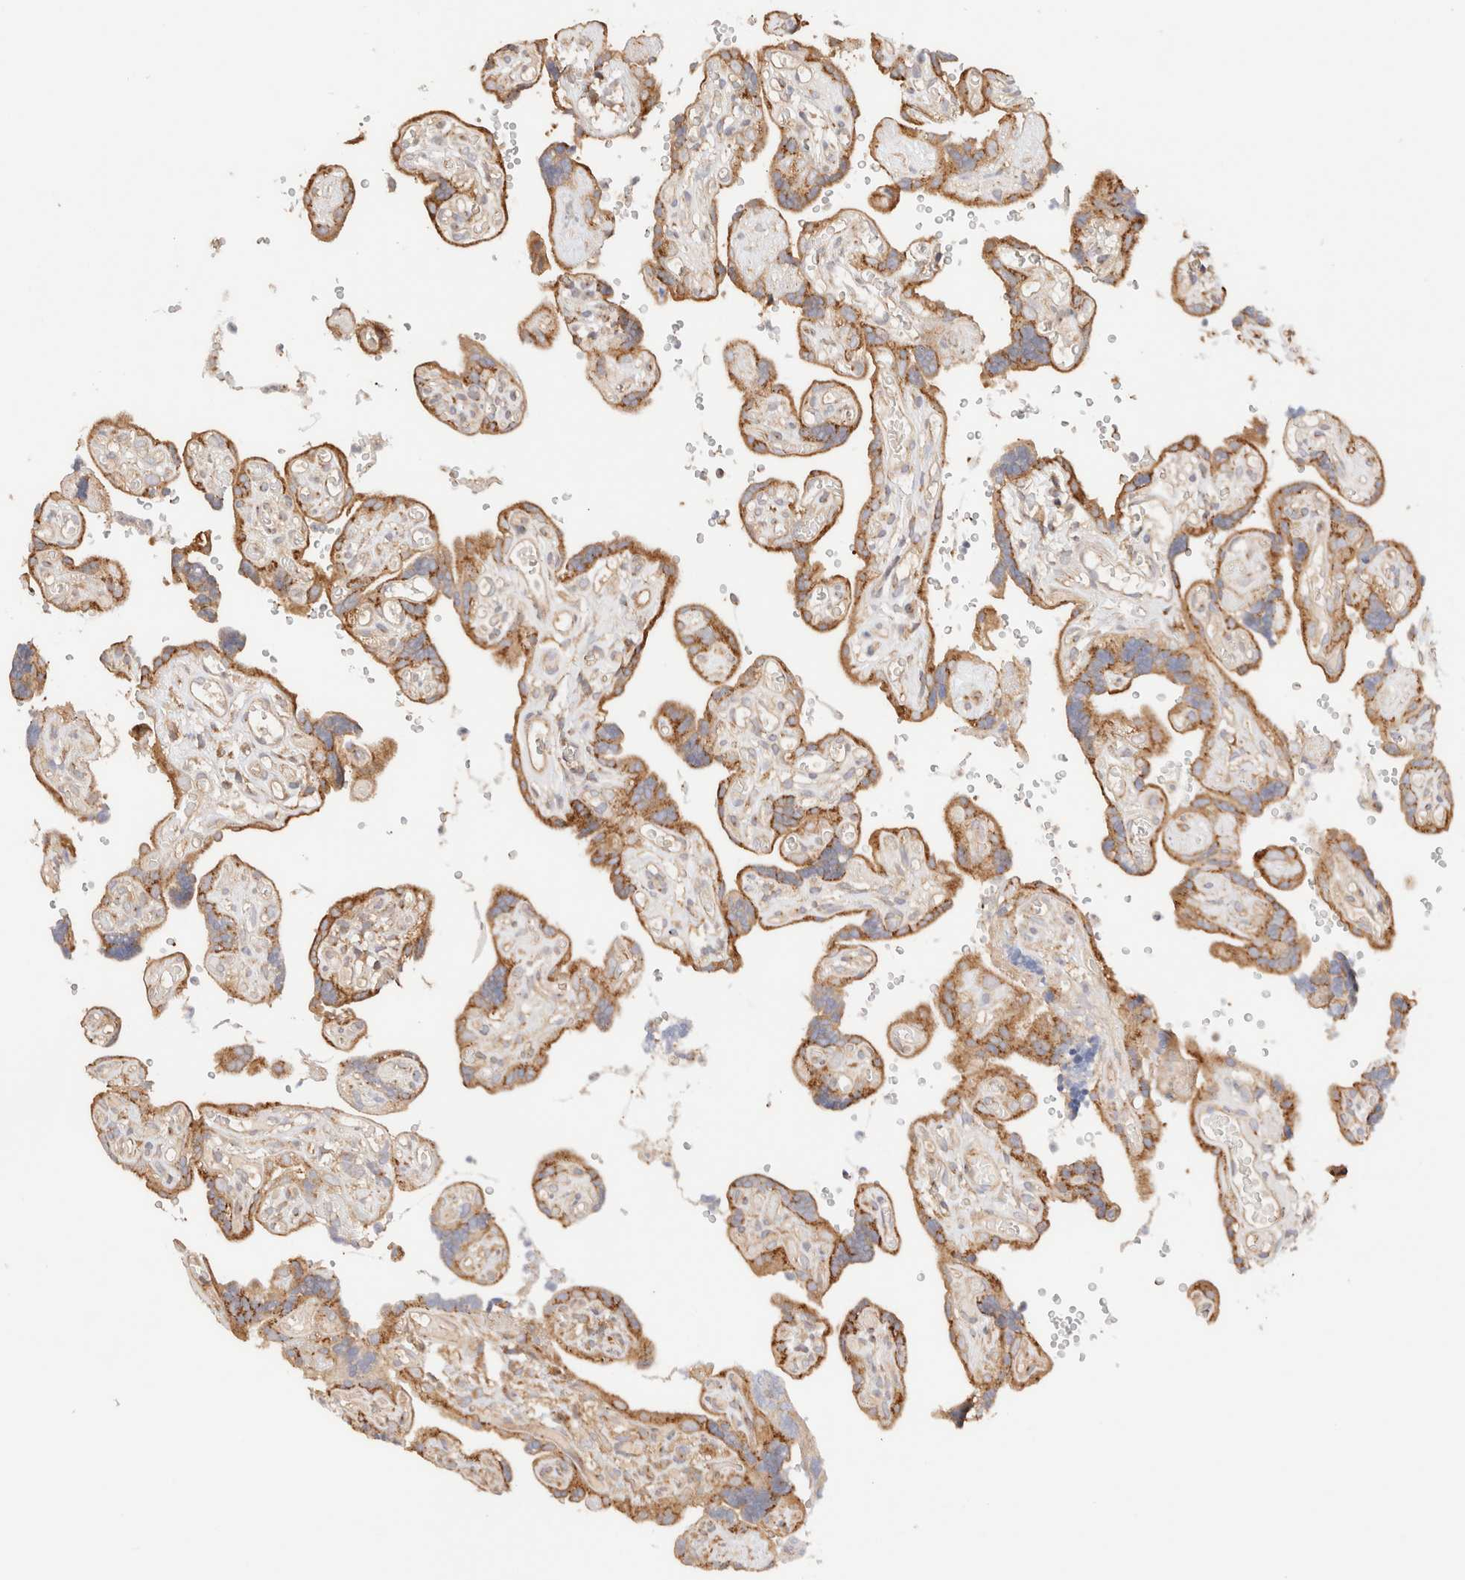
{"staining": {"intensity": "moderate", "quantity": ">75%", "location": "cytoplasmic/membranous"}, "tissue": "placenta", "cell_type": "Decidual cells", "image_type": "normal", "snomed": [{"axis": "morphology", "description": "Normal tissue, NOS"}, {"axis": "topography", "description": "Placenta"}], "caption": "Normal placenta reveals moderate cytoplasmic/membranous positivity in about >75% of decidual cells, visualized by immunohistochemistry. The staining is performed using DAB brown chromogen to label protein expression. The nuclei are counter-stained blue using hematoxylin.", "gene": "RABEP1", "patient": {"sex": "female", "age": 30}}